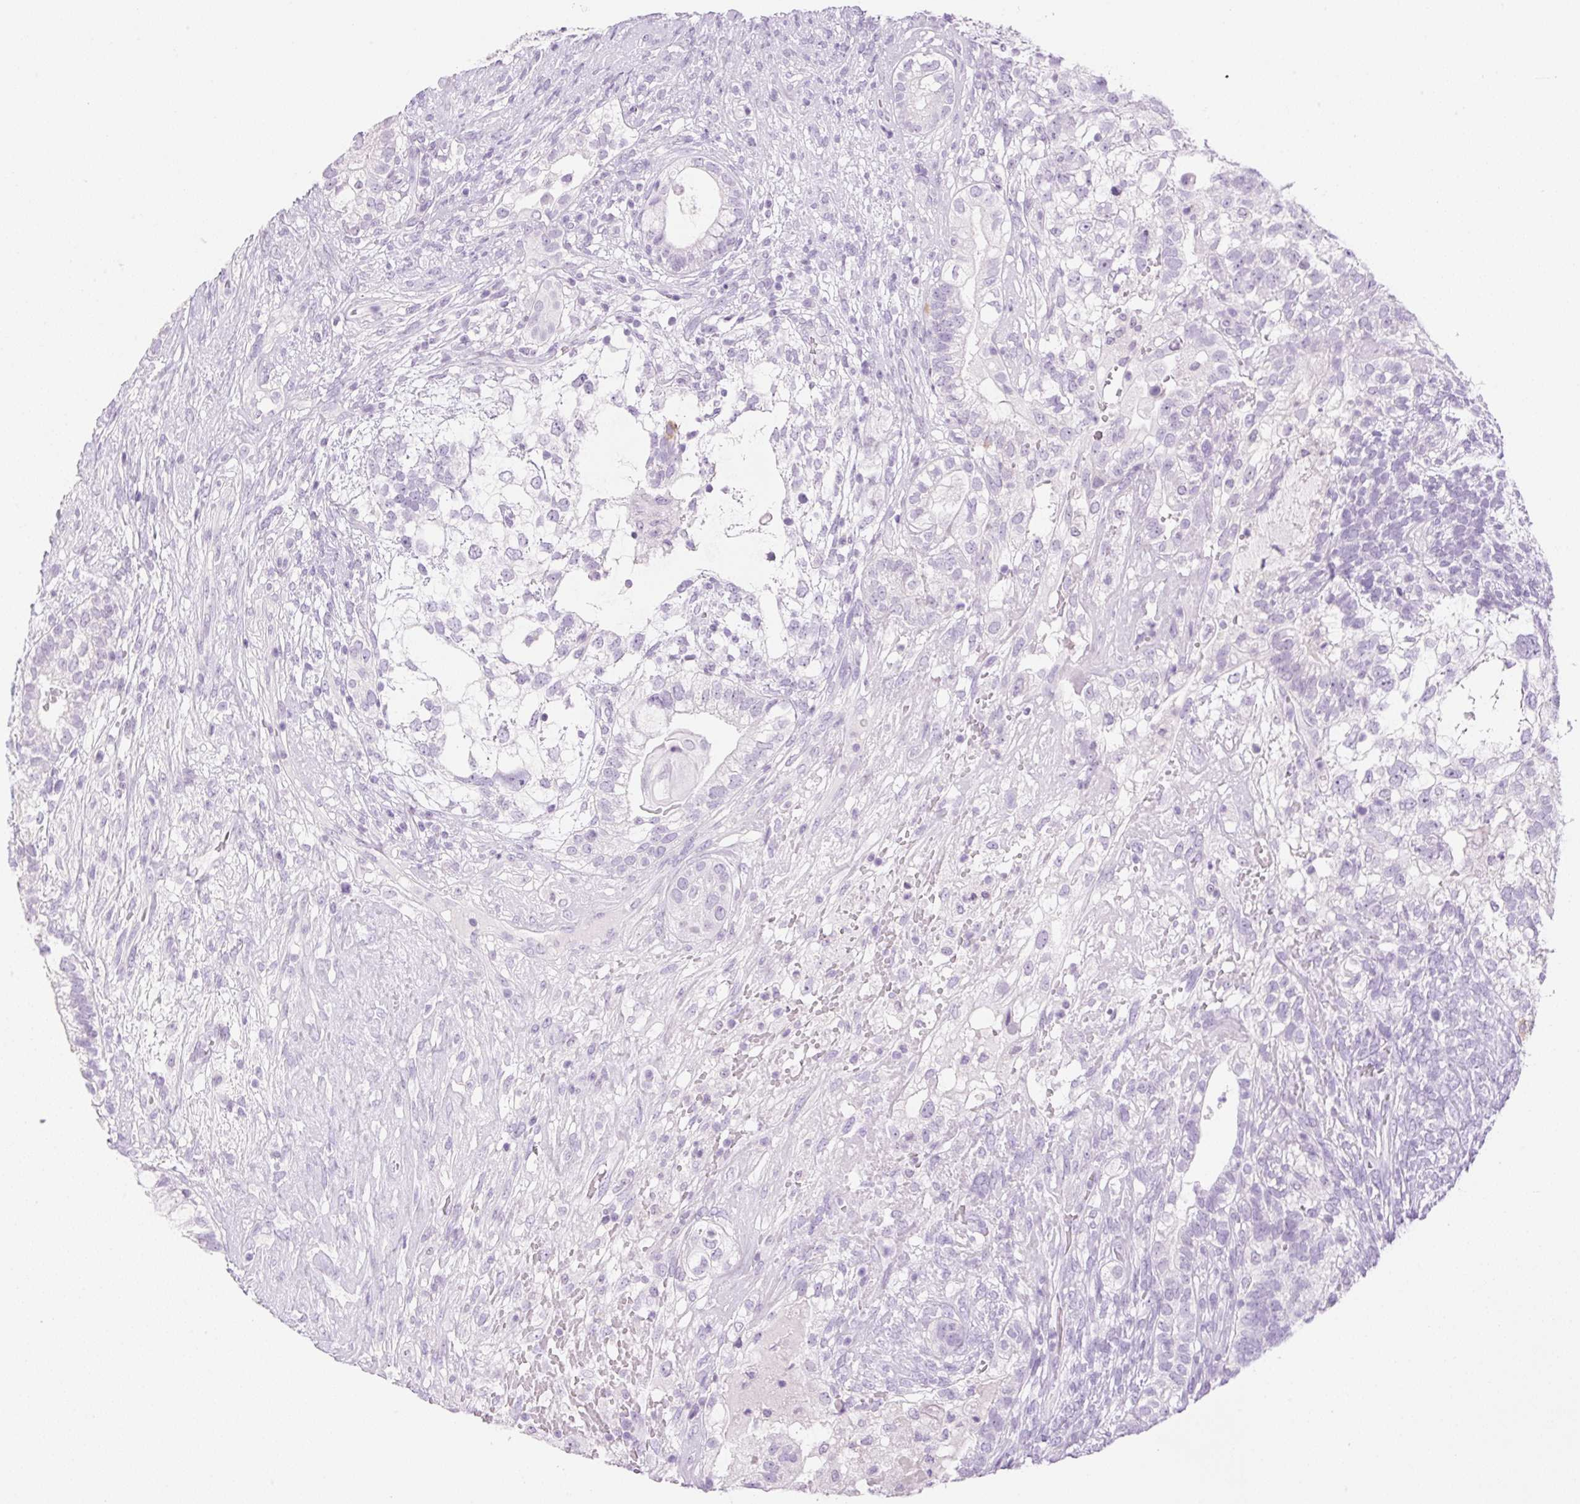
{"staining": {"intensity": "negative", "quantity": "none", "location": "none"}, "tissue": "testis cancer", "cell_type": "Tumor cells", "image_type": "cancer", "snomed": [{"axis": "morphology", "description": "Seminoma, NOS"}, {"axis": "morphology", "description": "Carcinoma, Embryonal, NOS"}, {"axis": "topography", "description": "Testis"}], "caption": "There is no significant positivity in tumor cells of testis cancer. (DAB IHC, high magnification).", "gene": "SP140L", "patient": {"sex": "male", "age": 41}}